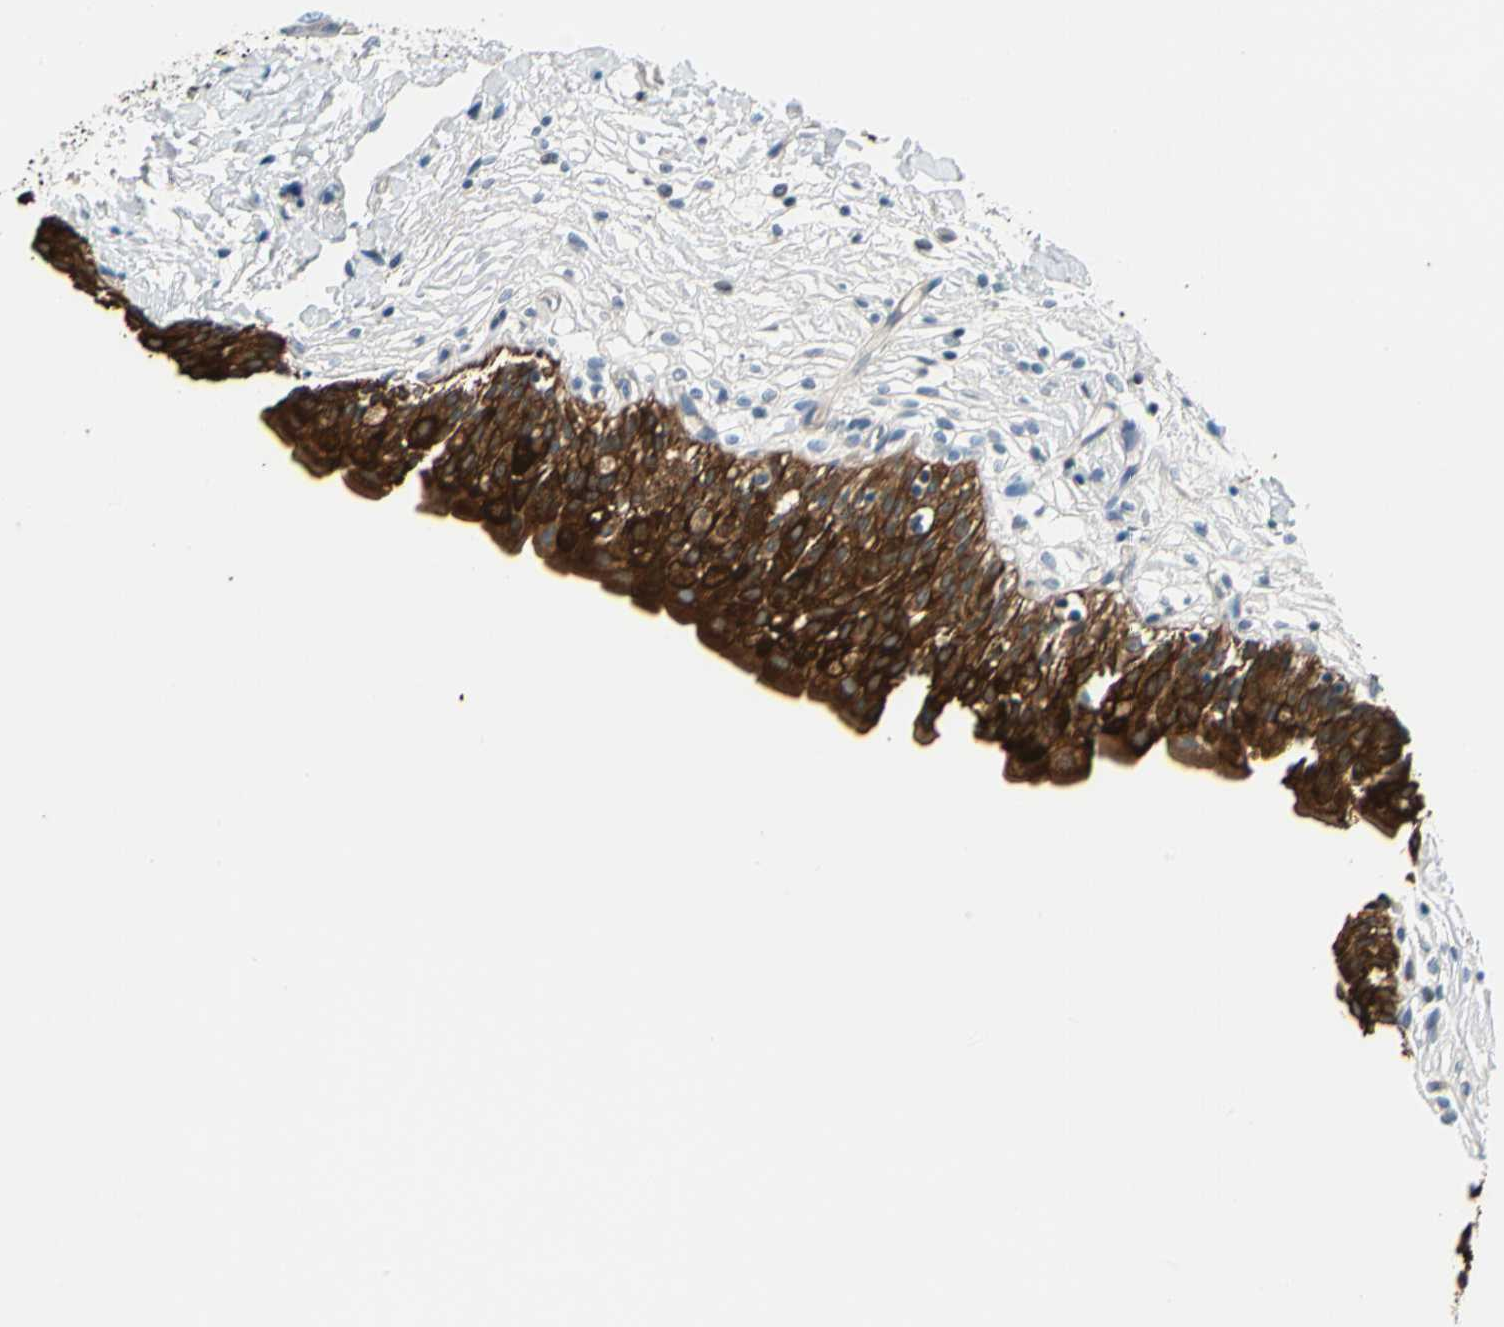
{"staining": {"intensity": "strong", "quantity": ">75%", "location": "cytoplasmic/membranous"}, "tissue": "urinary bladder", "cell_type": "Urothelial cells", "image_type": "normal", "snomed": [{"axis": "morphology", "description": "Normal tissue, NOS"}, {"axis": "topography", "description": "Urinary bladder"}], "caption": "Strong cytoplasmic/membranous protein positivity is seen in approximately >75% of urothelial cells in urinary bladder.", "gene": "STK40", "patient": {"sex": "female", "age": 80}}